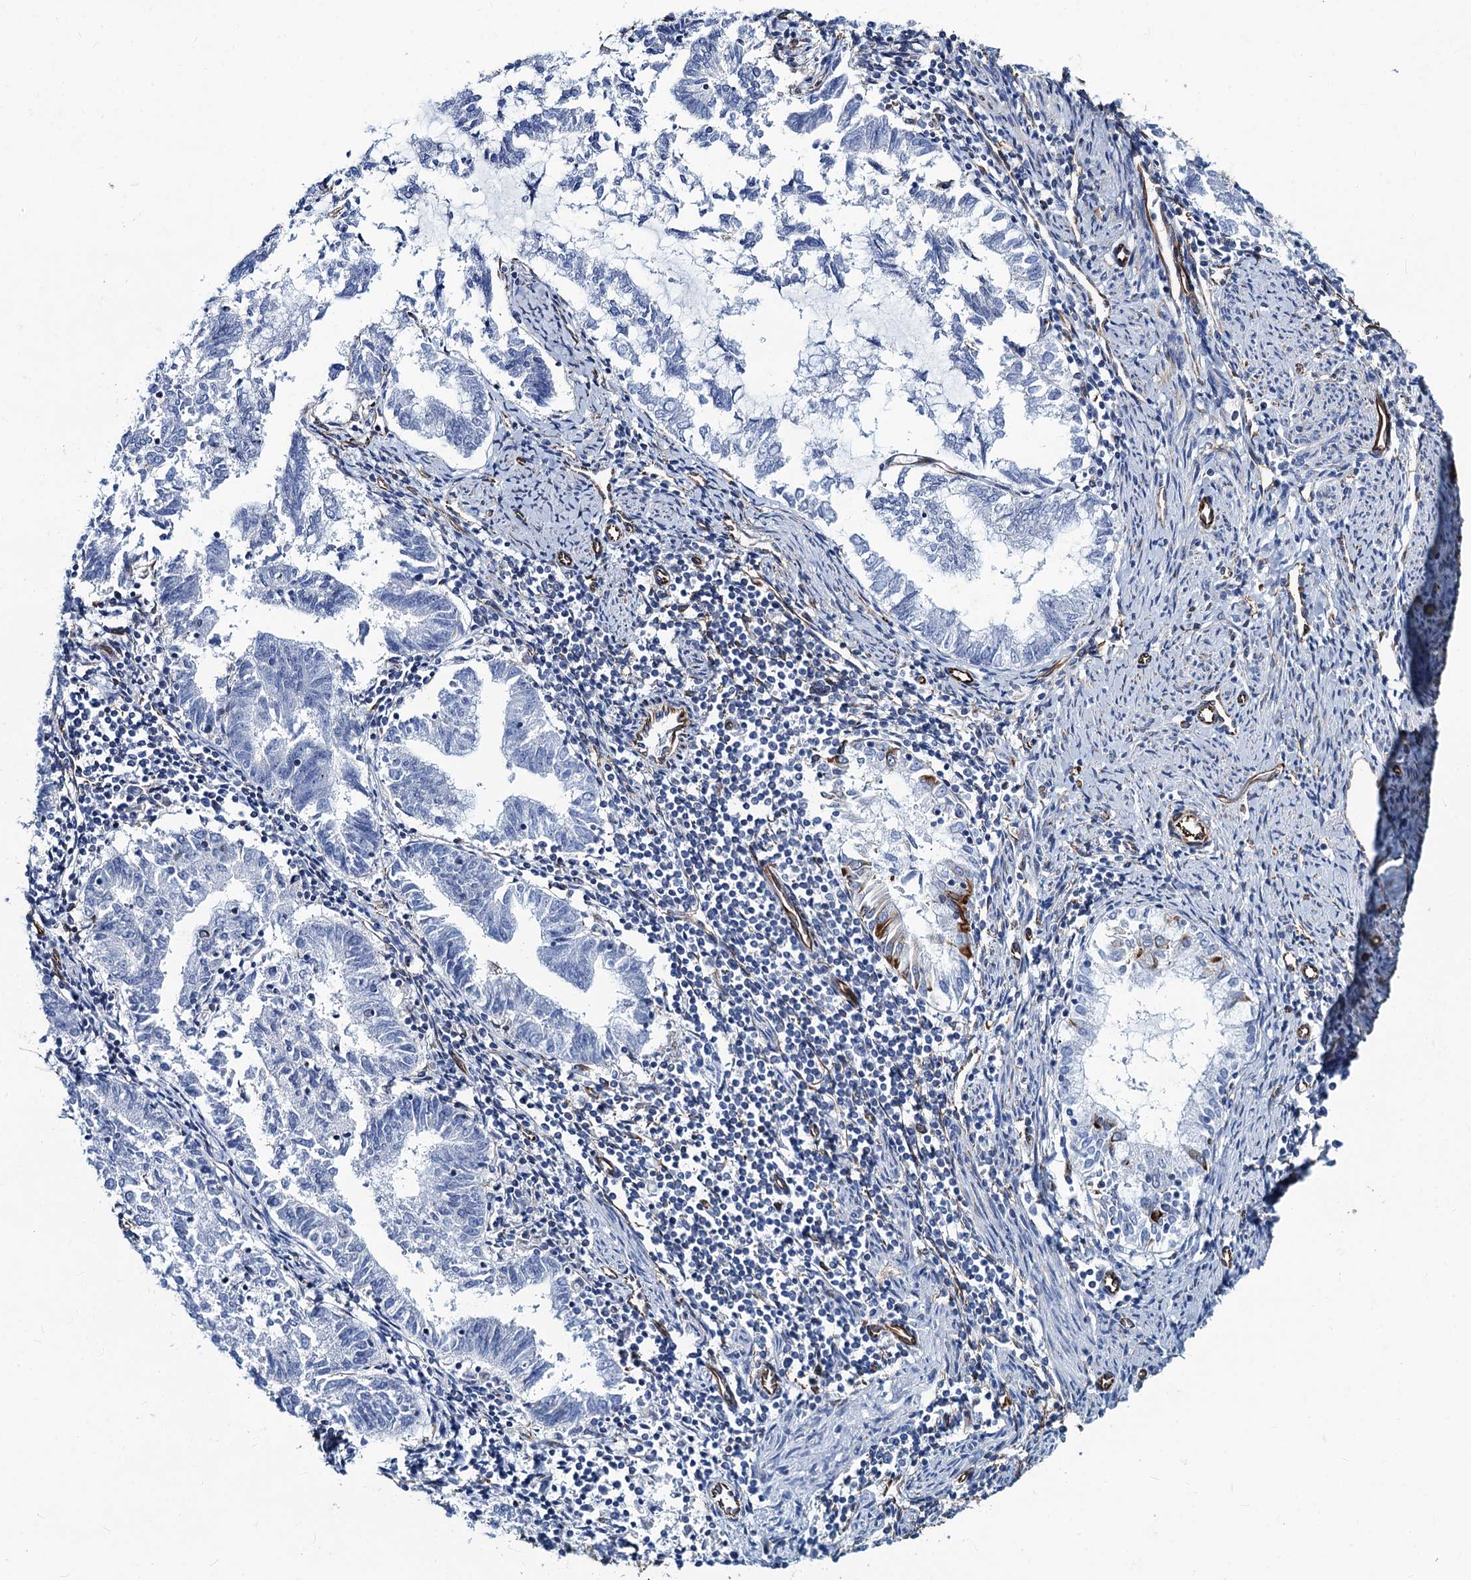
{"staining": {"intensity": "negative", "quantity": "none", "location": "none"}, "tissue": "endometrial cancer", "cell_type": "Tumor cells", "image_type": "cancer", "snomed": [{"axis": "morphology", "description": "Adenocarcinoma, NOS"}, {"axis": "topography", "description": "Endometrium"}], "caption": "Immunohistochemistry photomicrograph of endometrial adenocarcinoma stained for a protein (brown), which exhibits no staining in tumor cells.", "gene": "PGM2", "patient": {"sex": "female", "age": 79}}